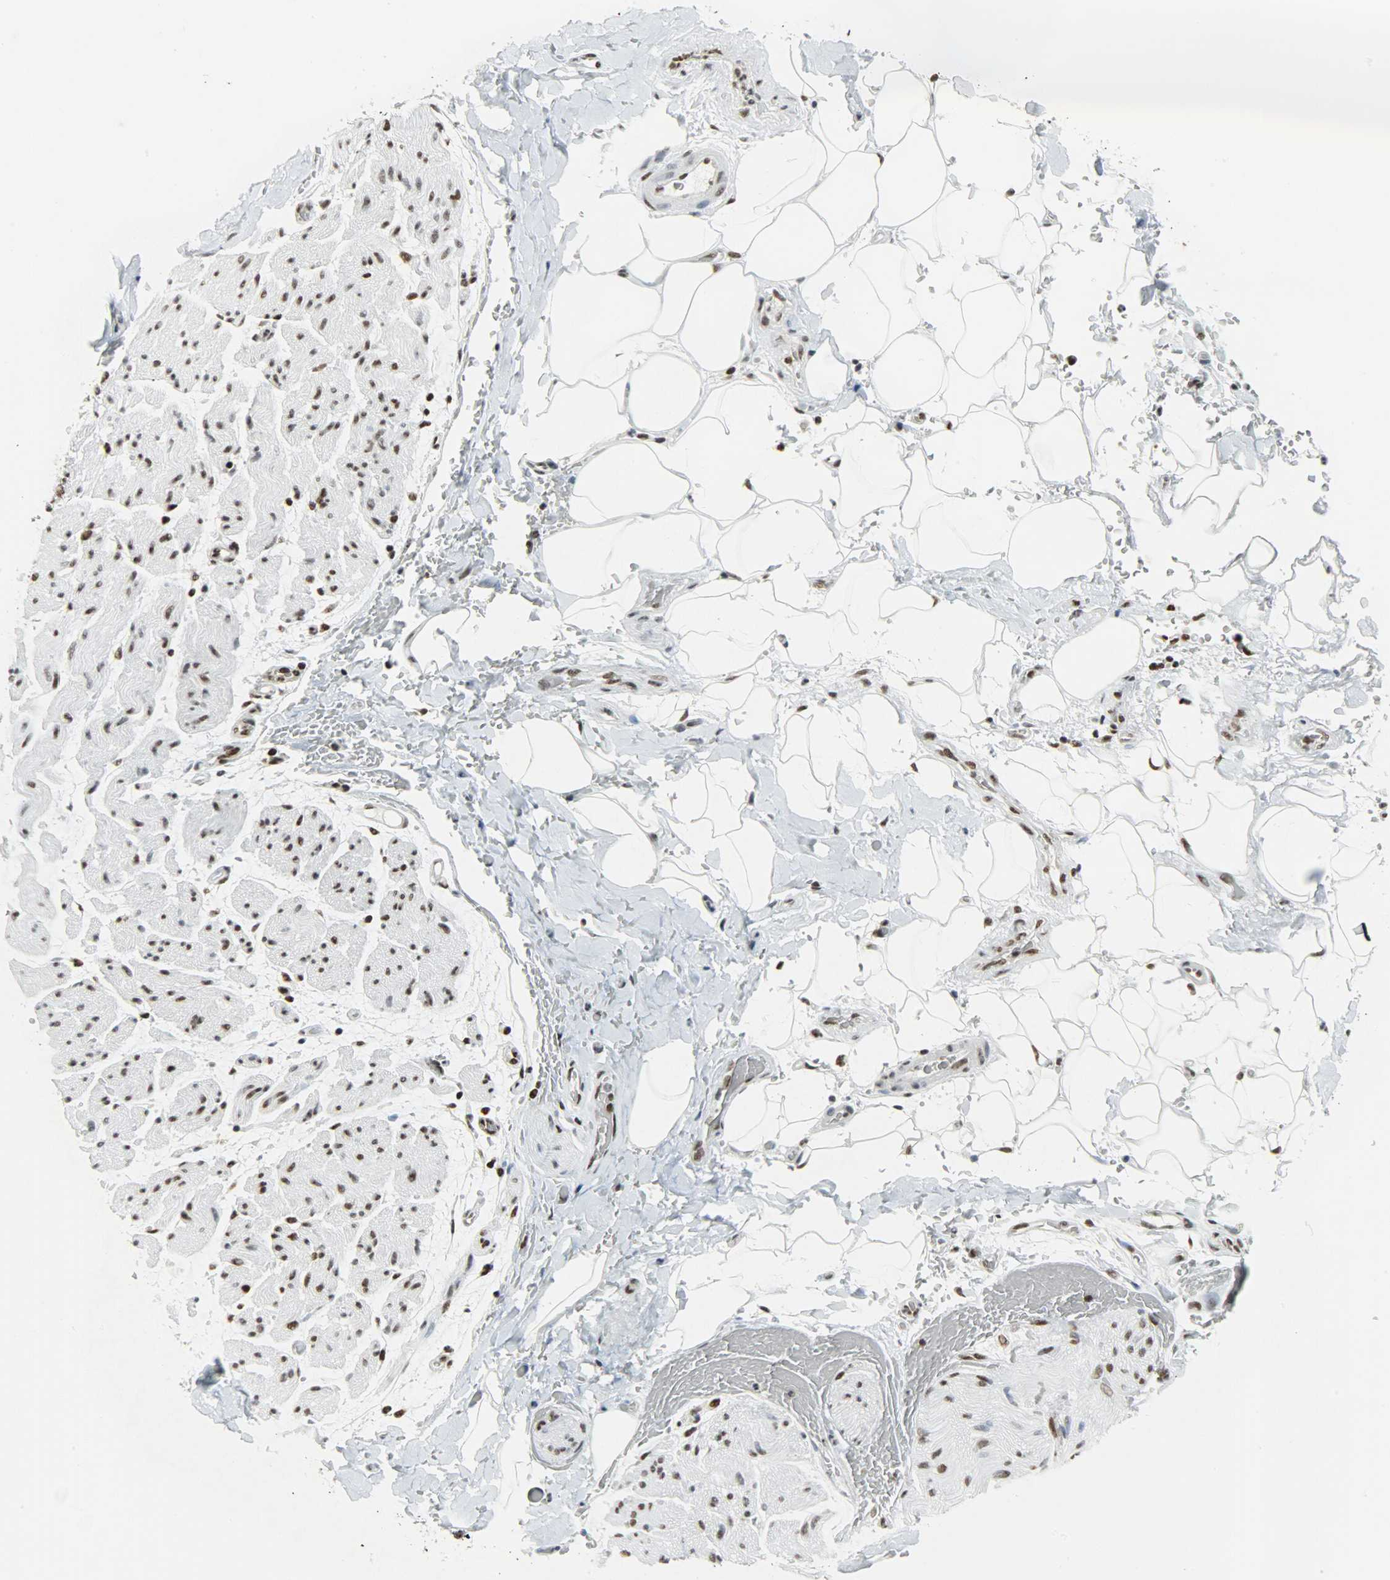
{"staining": {"intensity": "strong", "quantity": ">75%", "location": "nuclear"}, "tissue": "adipose tissue", "cell_type": "Adipocytes", "image_type": "normal", "snomed": [{"axis": "morphology", "description": "Normal tissue, NOS"}, {"axis": "morphology", "description": "Cholangiocarcinoma"}, {"axis": "topography", "description": "Liver"}, {"axis": "topography", "description": "Peripheral nerve tissue"}], "caption": "IHC staining of unremarkable adipose tissue, which exhibits high levels of strong nuclear positivity in approximately >75% of adipocytes indicating strong nuclear protein positivity. The staining was performed using DAB (brown) for protein detection and nuclei were counterstained in hematoxylin (blue).", "gene": "SNRPA", "patient": {"sex": "male", "age": 50}}